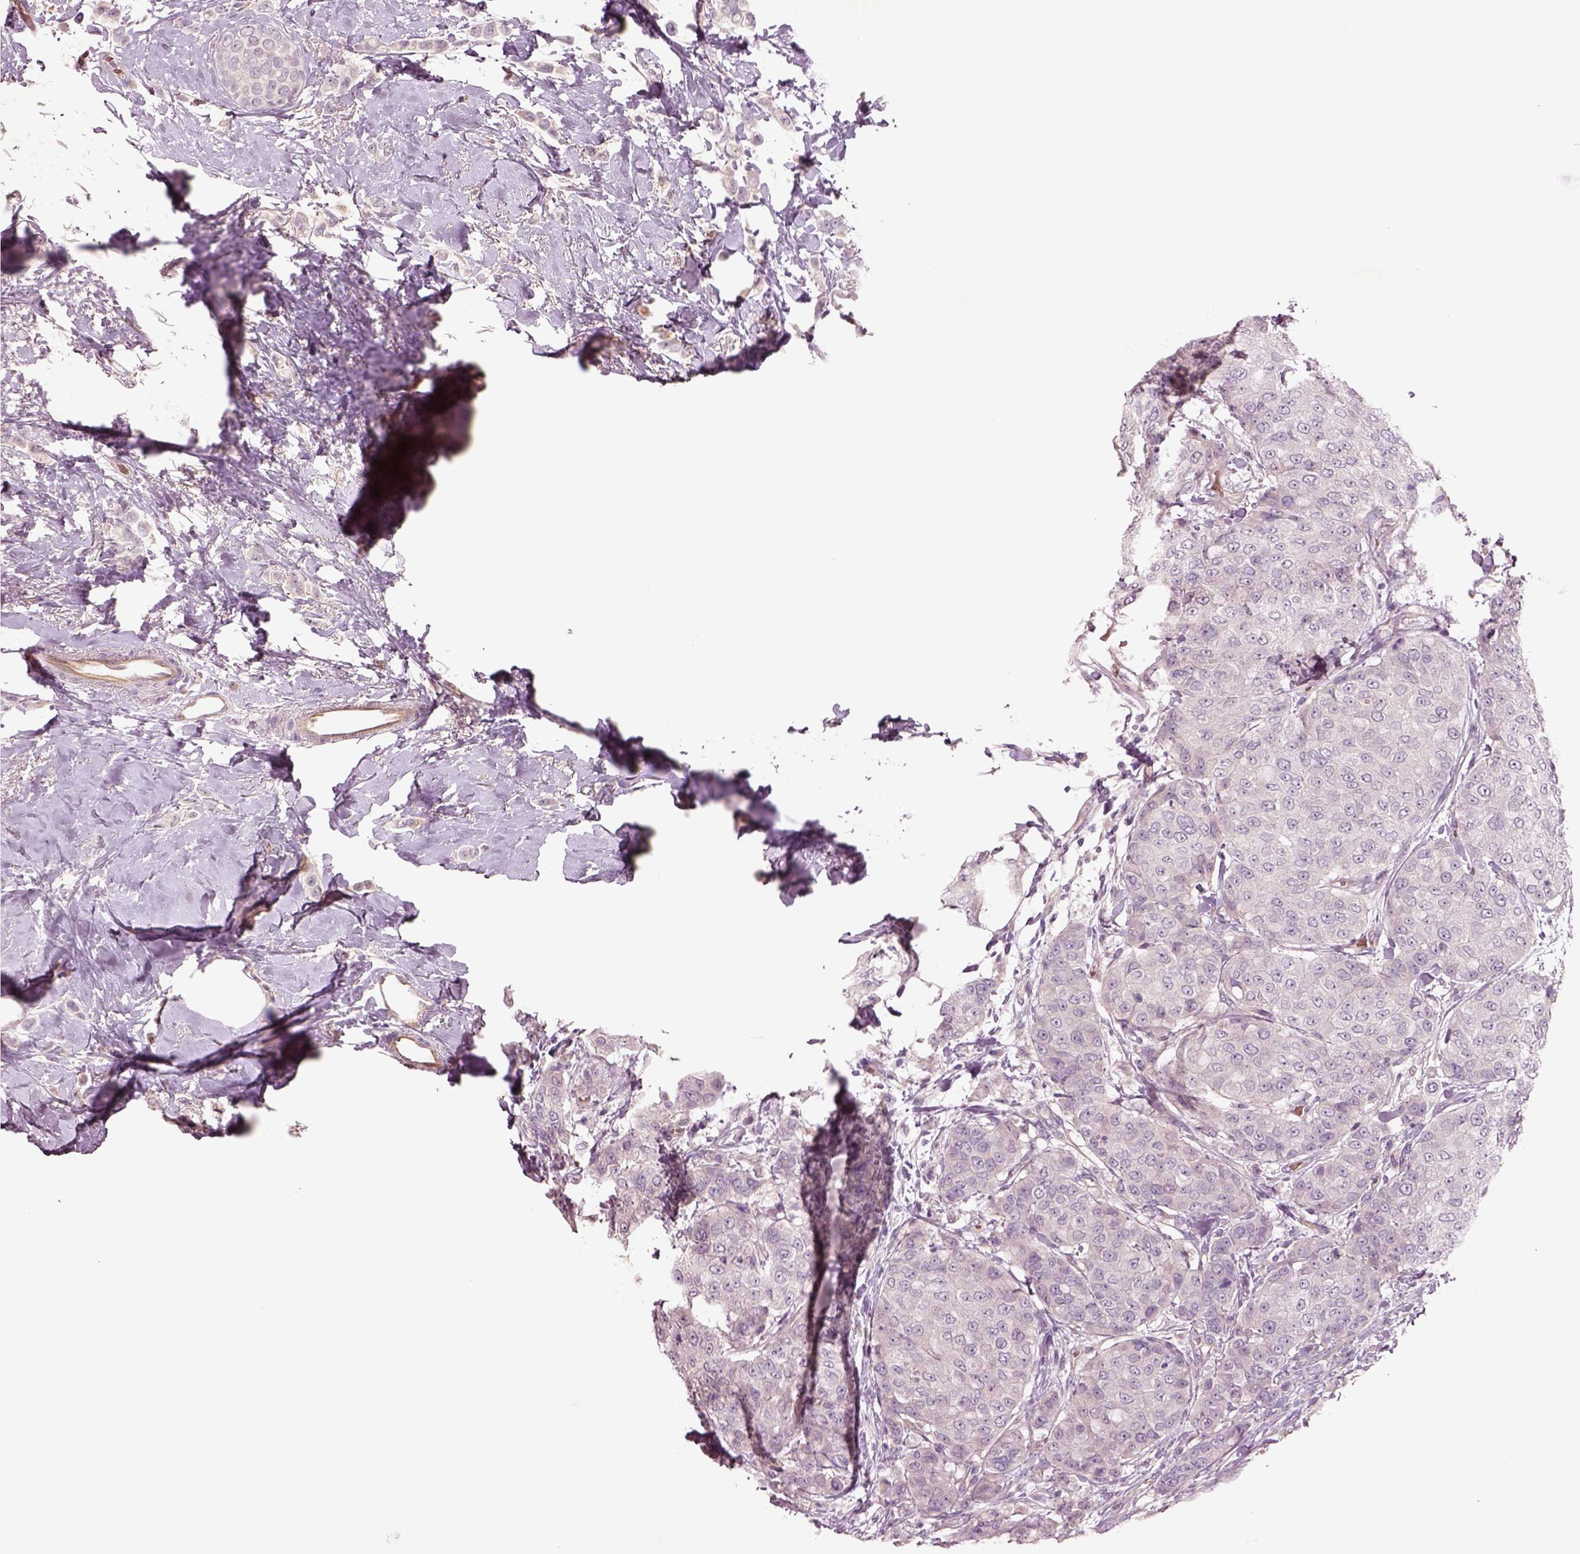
{"staining": {"intensity": "negative", "quantity": "none", "location": "none"}, "tissue": "breast cancer", "cell_type": "Tumor cells", "image_type": "cancer", "snomed": [{"axis": "morphology", "description": "Duct carcinoma"}, {"axis": "topography", "description": "Breast"}], "caption": "A micrograph of human breast invasive ductal carcinoma is negative for staining in tumor cells. (Immunohistochemistry, brightfield microscopy, high magnification).", "gene": "DUOXA2", "patient": {"sex": "female", "age": 27}}